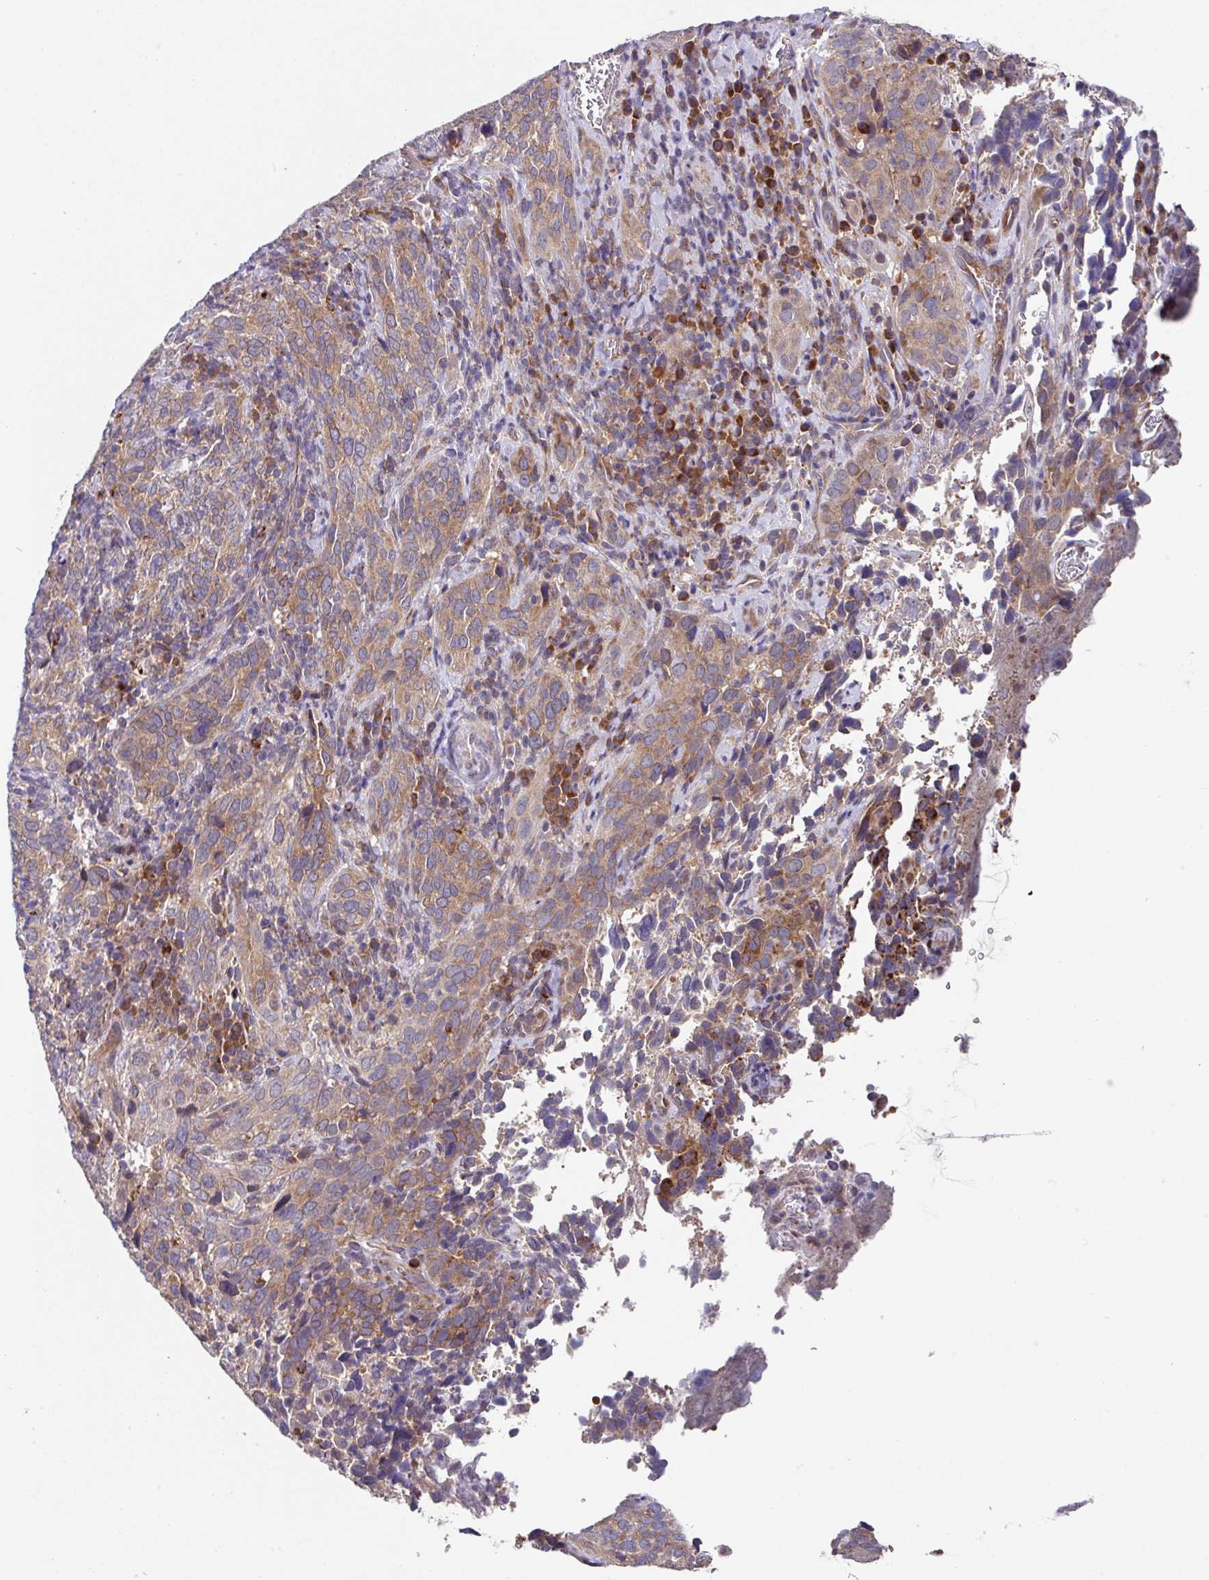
{"staining": {"intensity": "moderate", "quantity": ">75%", "location": "cytoplasmic/membranous"}, "tissue": "cervical cancer", "cell_type": "Tumor cells", "image_type": "cancer", "snomed": [{"axis": "morphology", "description": "Squamous cell carcinoma, NOS"}, {"axis": "topography", "description": "Cervix"}], "caption": "Human squamous cell carcinoma (cervical) stained for a protein (brown) reveals moderate cytoplasmic/membranous positive positivity in about >75% of tumor cells.", "gene": "EIF4B", "patient": {"sex": "female", "age": 51}}